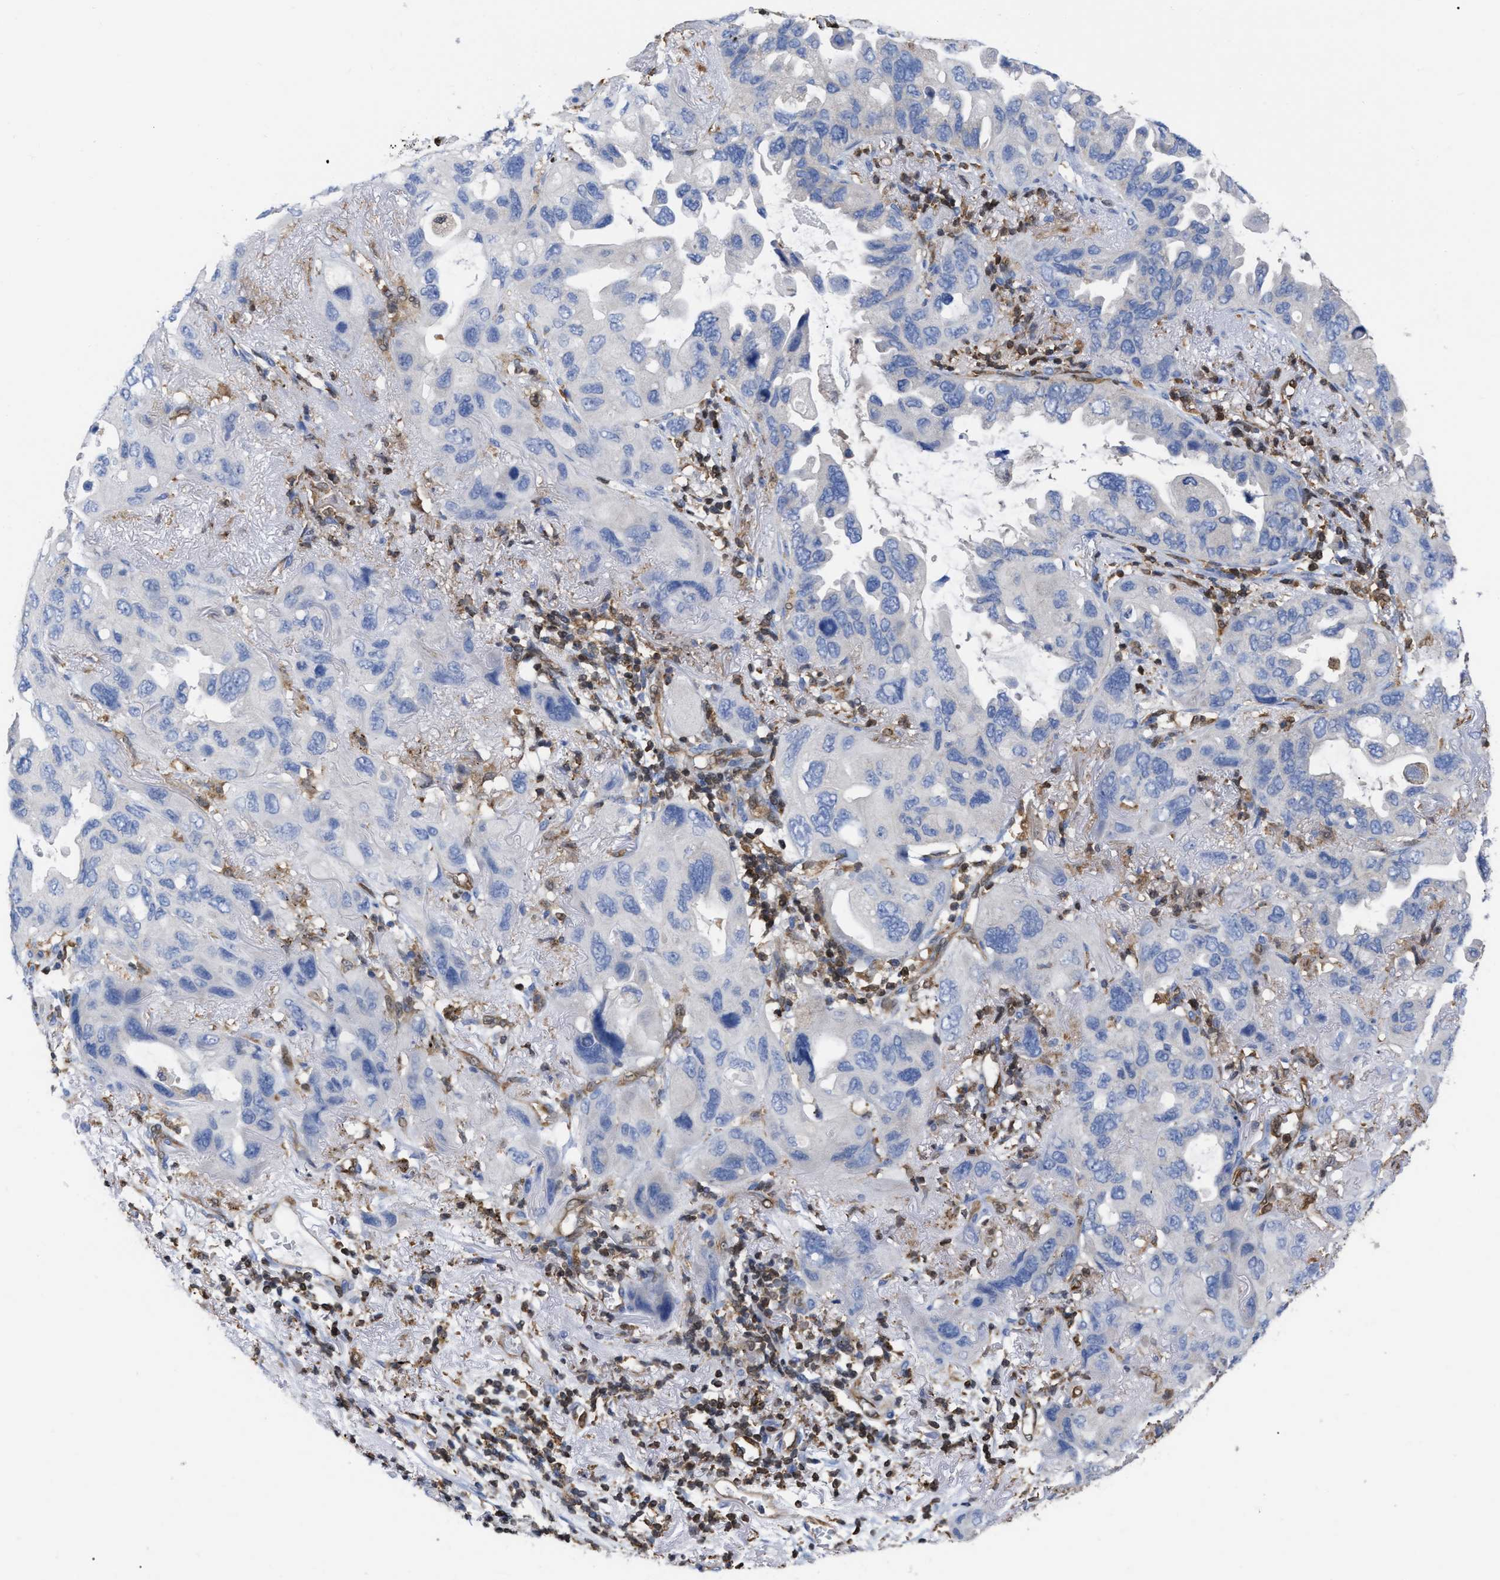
{"staining": {"intensity": "negative", "quantity": "none", "location": "none"}, "tissue": "lung cancer", "cell_type": "Tumor cells", "image_type": "cancer", "snomed": [{"axis": "morphology", "description": "Squamous cell carcinoma, NOS"}, {"axis": "topography", "description": "Lung"}], "caption": "DAB (3,3'-diaminobenzidine) immunohistochemical staining of squamous cell carcinoma (lung) displays no significant expression in tumor cells. The staining is performed using DAB (3,3'-diaminobenzidine) brown chromogen with nuclei counter-stained in using hematoxylin.", "gene": "GIMAP4", "patient": {"sex": "female", "age": 73}}